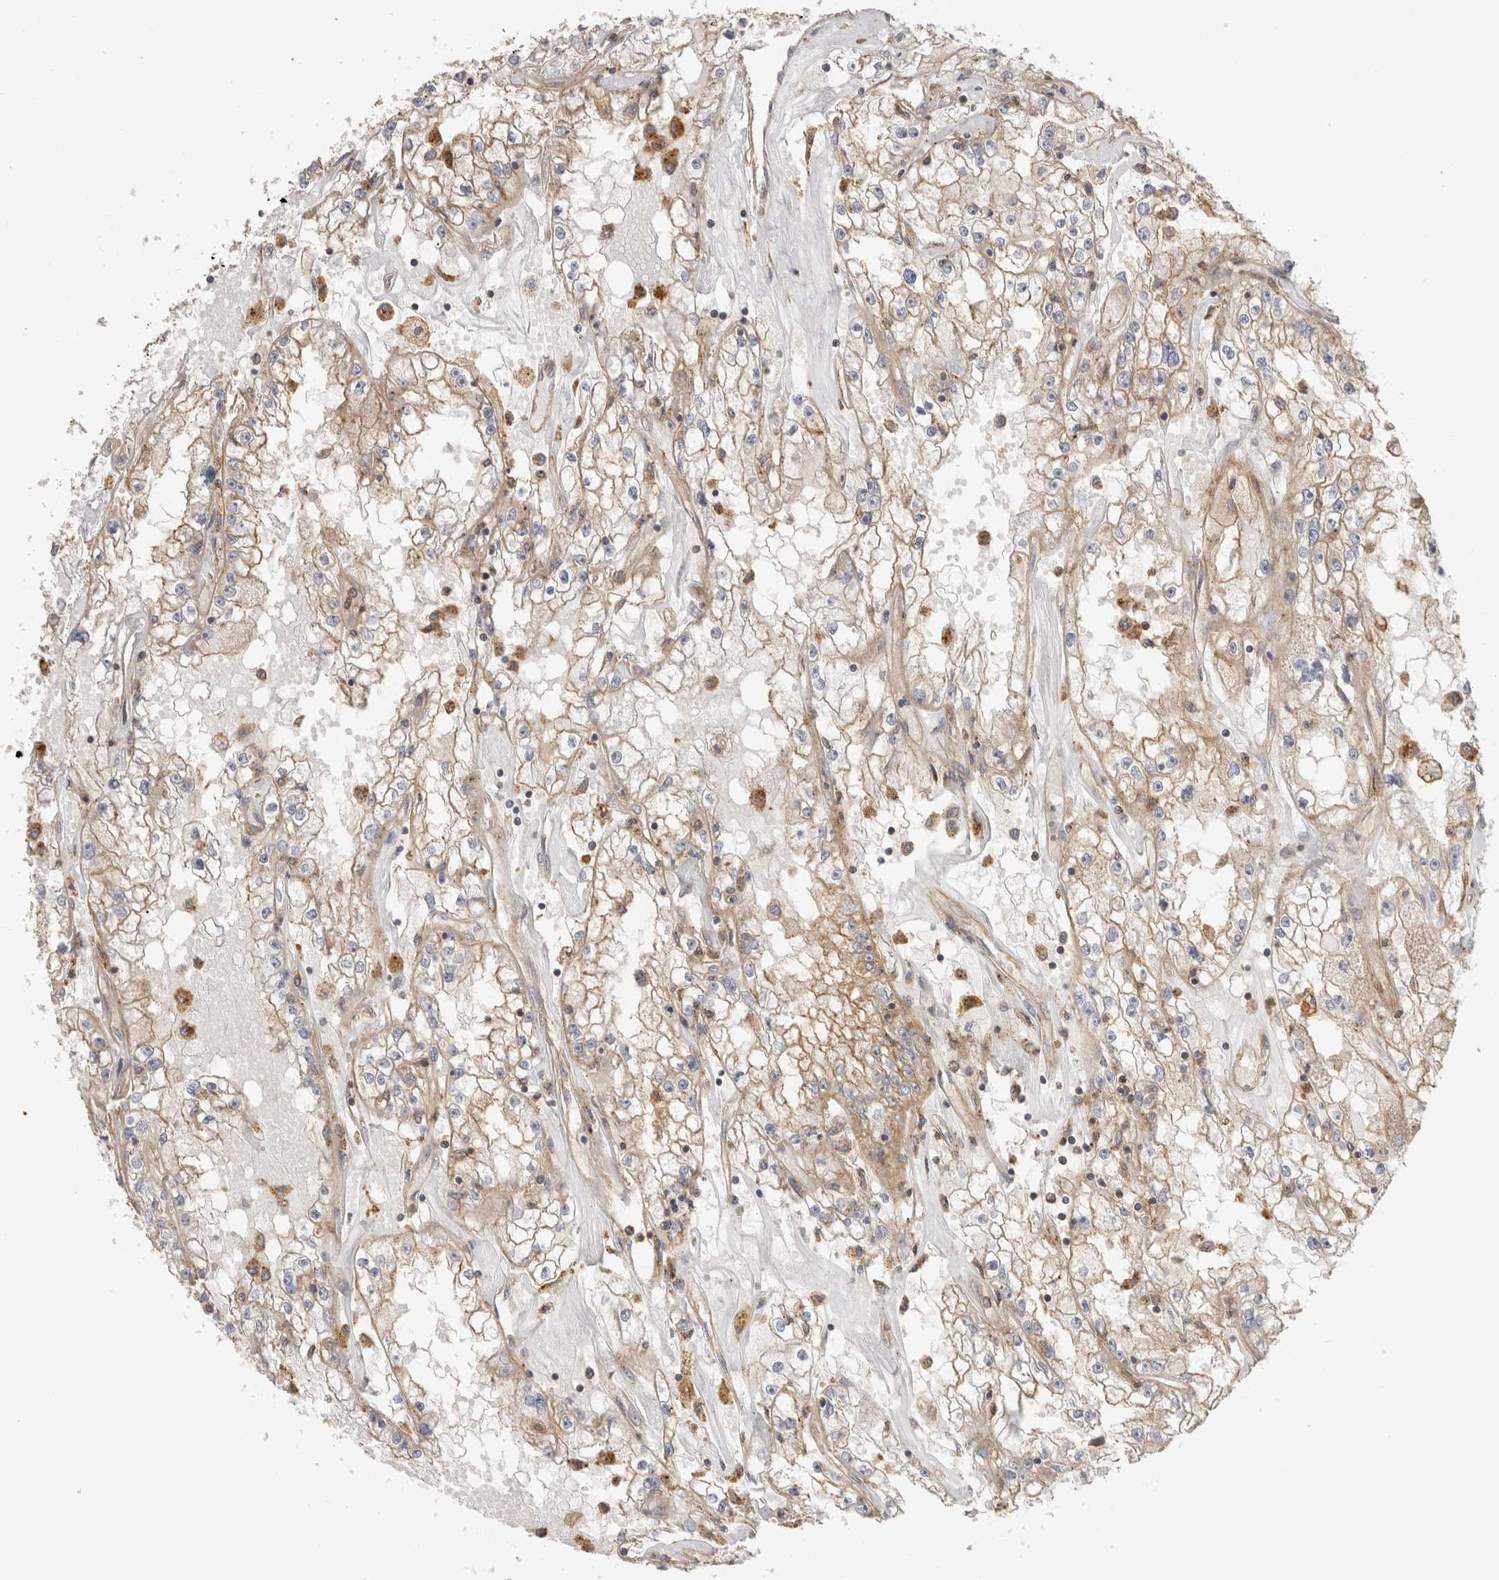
{"staining": {"intensity": "weak", "quantity": ">75%", "location": "cytoplasmic/membranous"}, "tissue": "renal cancer", "cell_type": "Tumor cells", "image_type": "cancer", "snomed": [{"axis": "morphology", "description": "Adenocarcinoma, NOS"}, {"axis": "topography", "description": "Kidney"}], "caption": "Renal cancer was stained to show a protein in brown. There is low levels of weak cytoplasmic/membranous positivity in about >75% of tumor cells. The staining was performed using DAB to visualize the protein expression in brown, while the nuclei were stained in blue with hematoxylin (Magnification: 20x).", "gene": "CHMP6", "patient": {"sex": "male", "age": 56}}